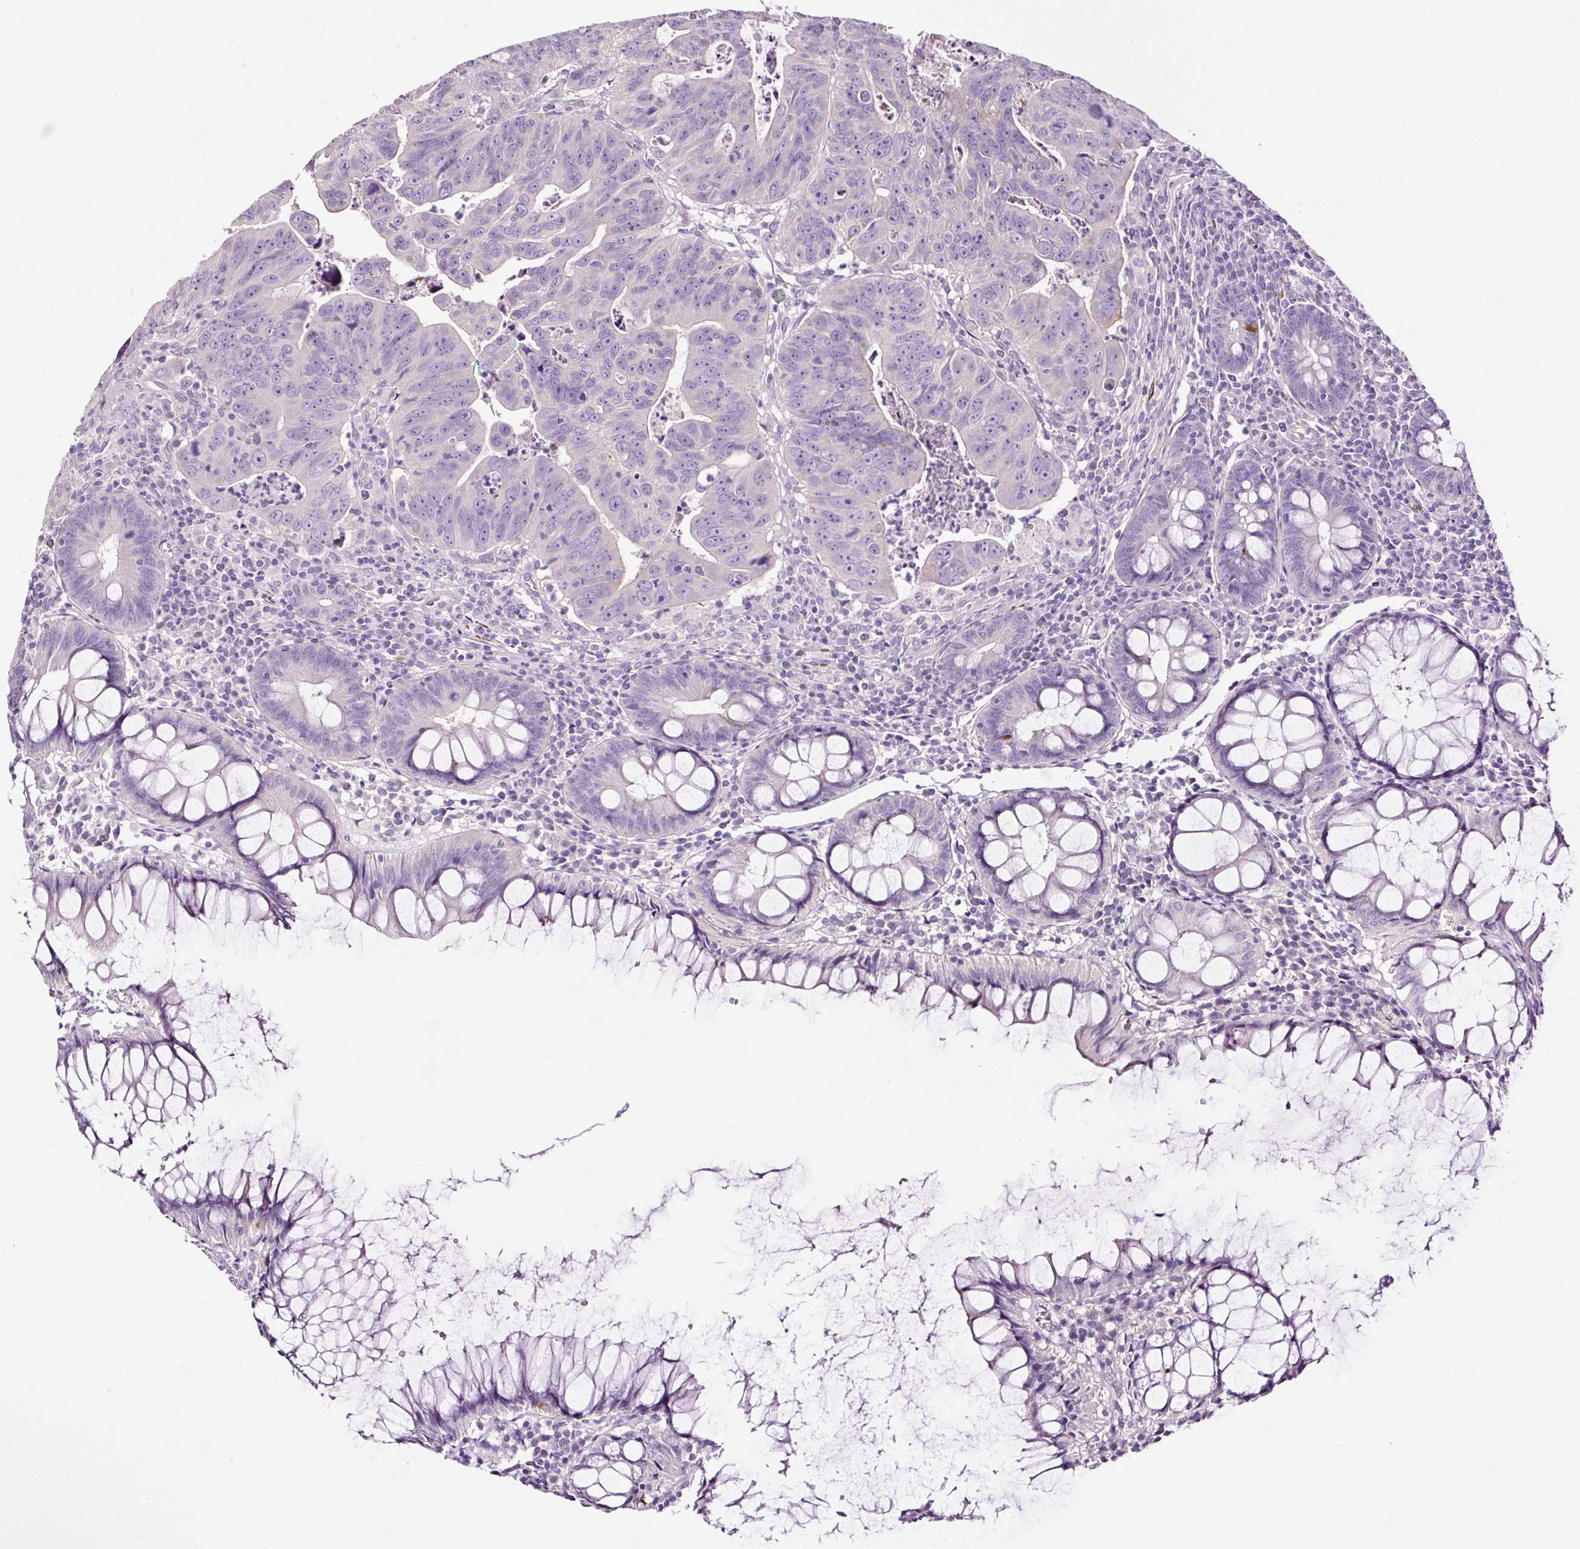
{"staining": {"intensity": "negative", "quantity": "none", "location": "none"}, "tissue": "colorectal cancer", "cell_type": "Tumor cells", "image_type": "cancer", "snomed": [{"axis": "morphology", "description": "Adenocarcinoma, NOS"}, {"axis": "topography", "description": "Rectum"}], "caption": "Micrograph shows no protein staining in tumor cells of colorectal cancer tissue.", "gene": "PAM", "patient": {"sex": "male", "age": 69}}